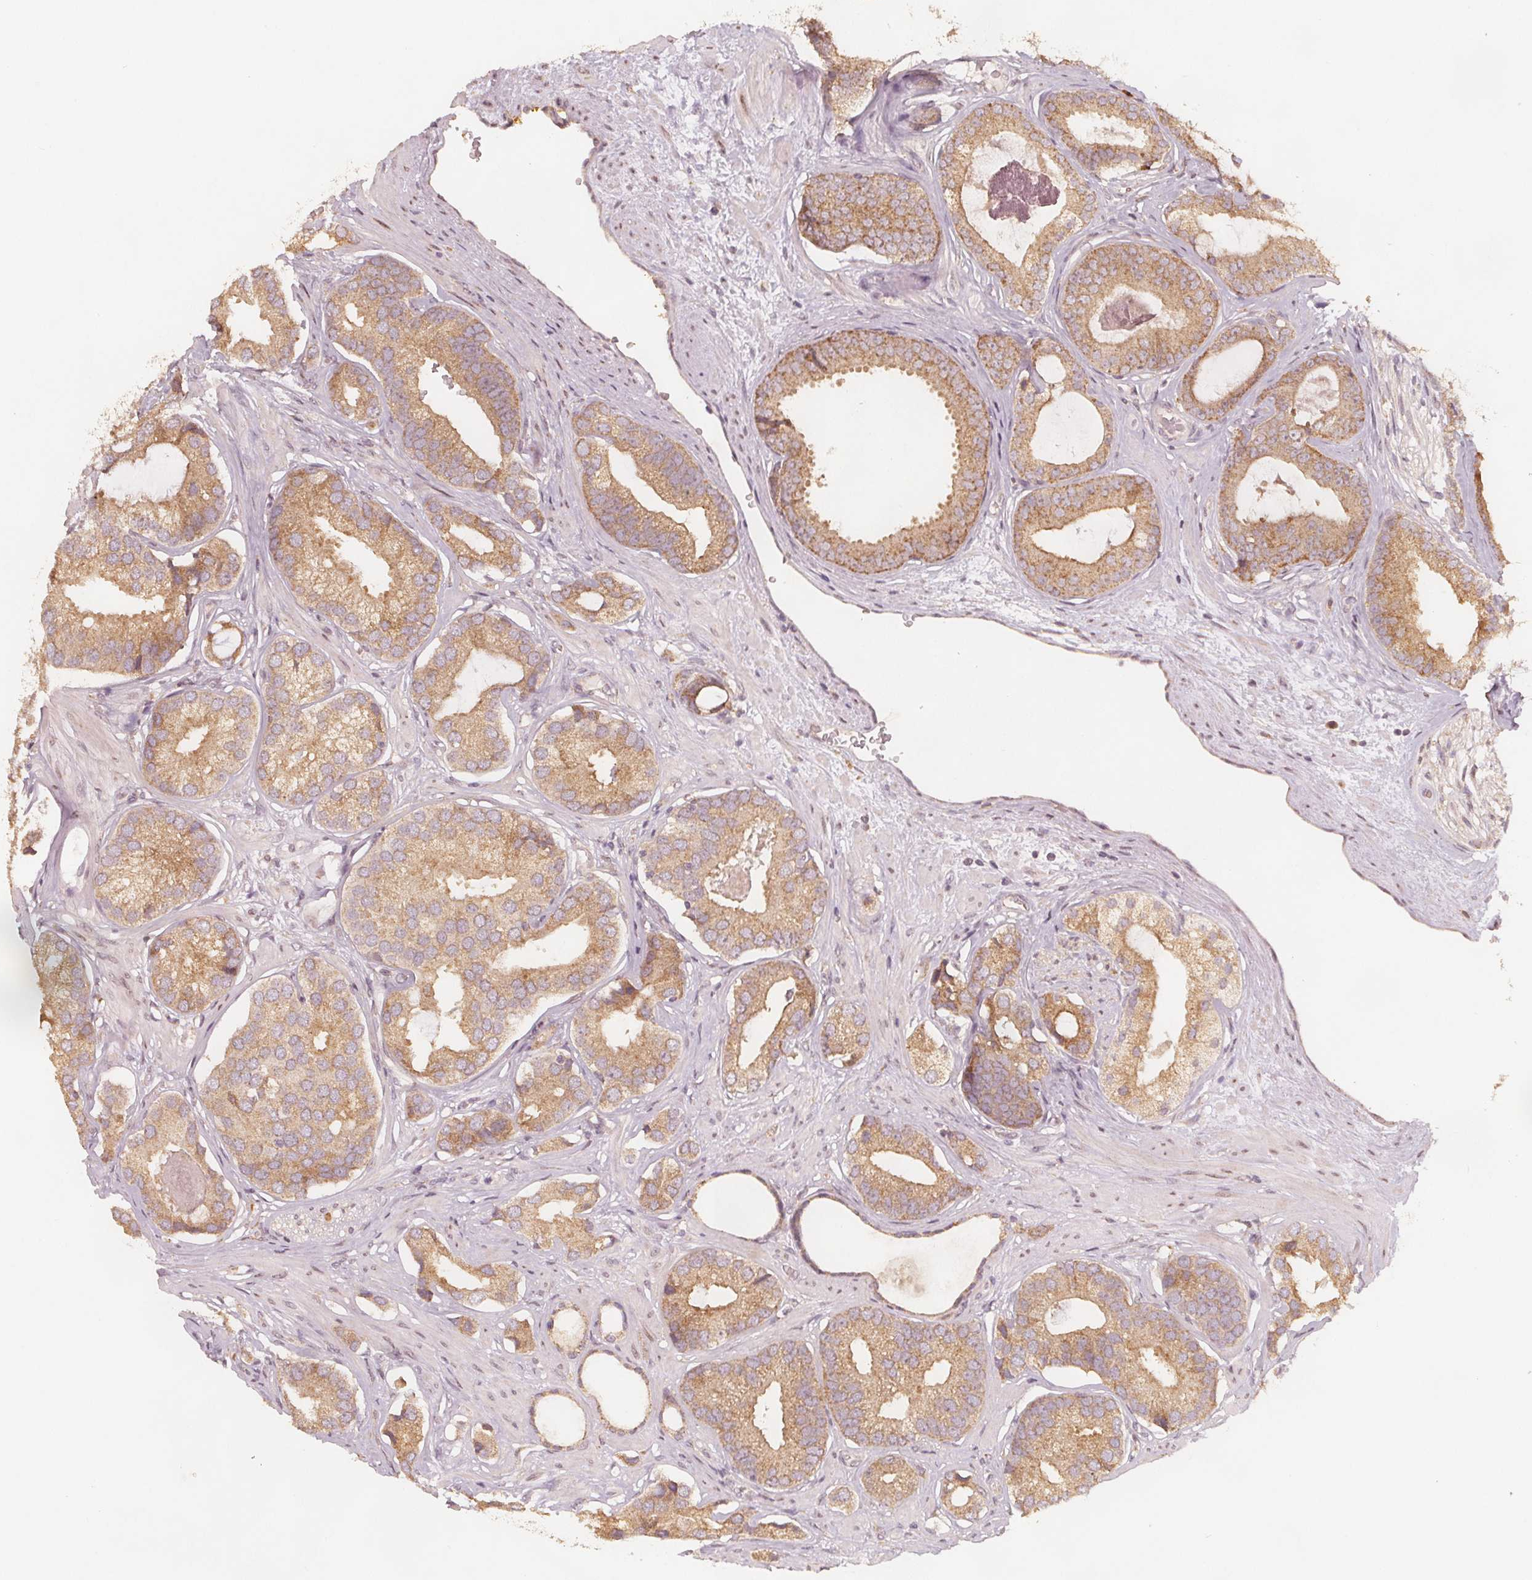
{"staining": {"intensity": "moderate", "quantity": ">75%", "location": "cytoplasmic/membranous"}, "tissue": "prostate cancer", "cell_type": "Tumor cells", "image_type": "cancer", "snomed": [{"axis": "morphology", "description": "Adenocarcinoma, Low grade"}, {"axis": "topography", "description": "Prostate"}], "caption": "This histopathology image demonstrates immunohistochemistry staining of human prostate low-grade adenocarcinoma, with medium moderate cytoplasmic/membranous positivity in approximately >75% of tumor cells.", "gene": "NCSTN", "patient": {"sex": "male", "age": 61}}